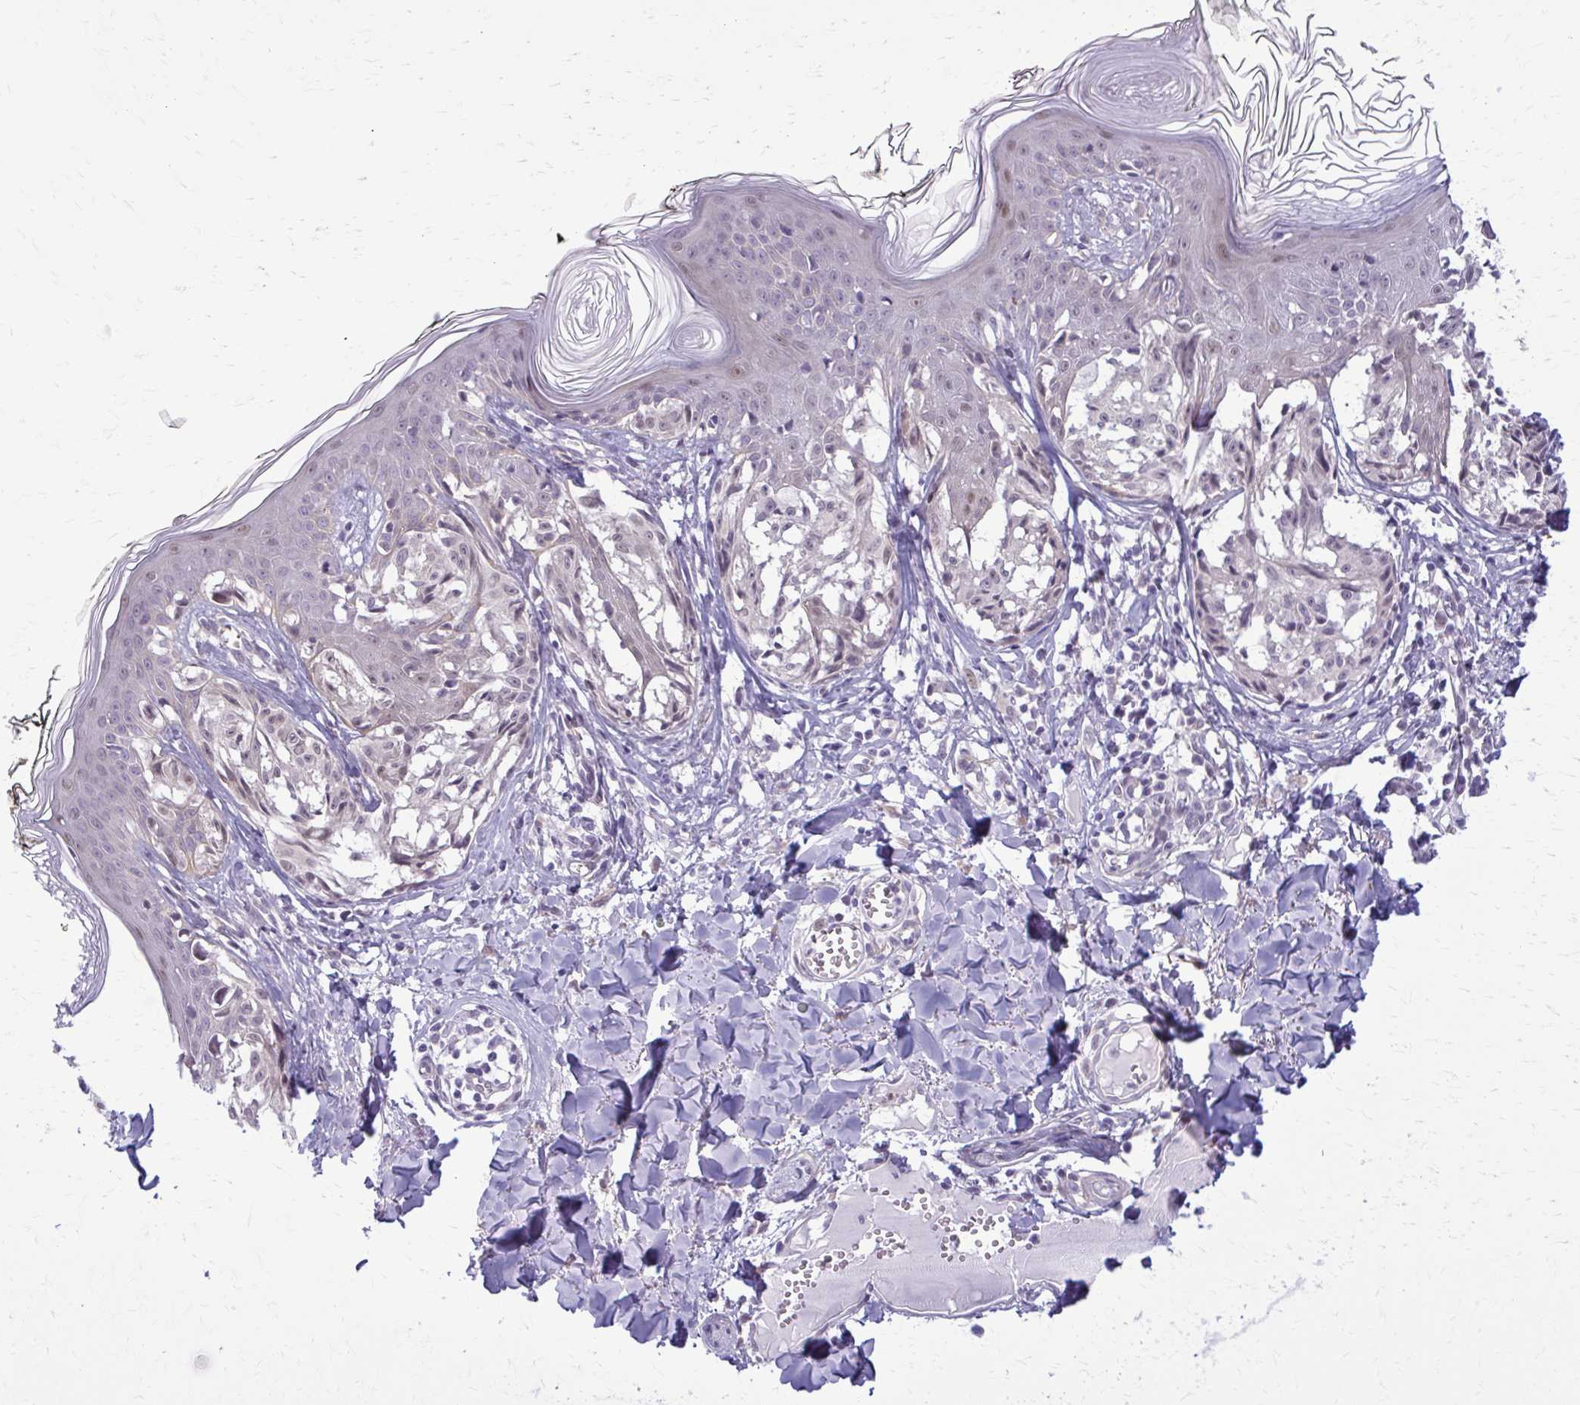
{"staining": {"intensity": "negative", "quantity": "none", "location": "none"}, "tissue": "melanoma", "cell_type": "Tumor cells", "image_type": "cancer", "snomed": [{"axis": "morphology", "description": "Malignant melanoma, NOS"}, {"axis": "topography", "description": "Skin"}], "caption": "DAB immunohistochemical staining of human melanoma shows no significant expression in tumor cells. (DAB immunohistochemistry (IHC) with hematoxylin counter stain).", "gene": "NUMBL", "patient": {"sex": "female", "age": 43}}